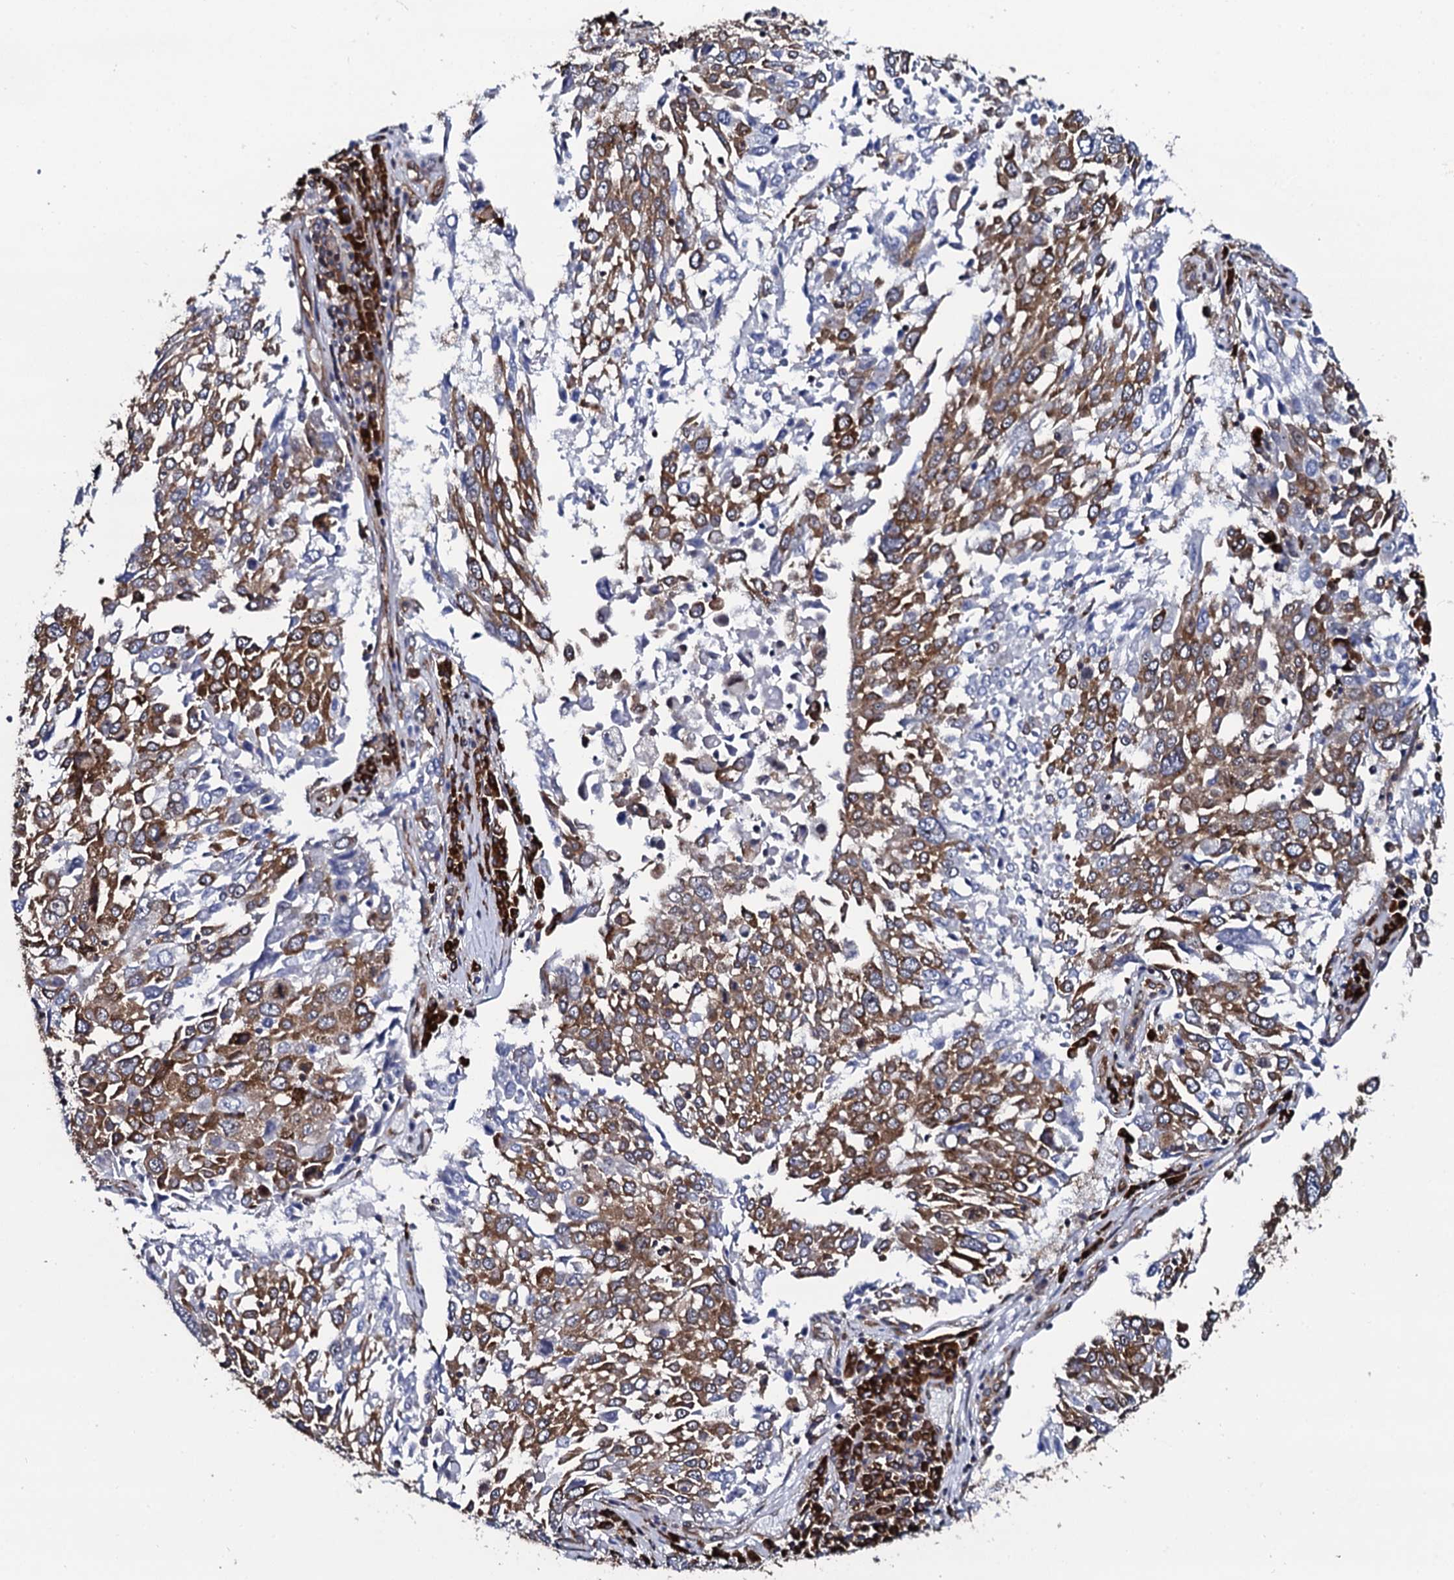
{"staining": {"intensity": "moderate", "quantity": "25%-75%", "location": "cytoplasmic/membranous"}, "tissue": "lung cancer", "cell_type": "Tumor cells", "image_type": "cancer", "snomed": [{"axis": "morphology", "description": "Squamous cell carcinoma, NOS"}, {"axis": "topography", "description": "Lung"}], "caption": "This histopathology image demonstrates lung cancer stained with immunohistochemistry (IHC) to label a protein in brown. The cytoplasmic/membranous of tumor cells show moderate positivity for the protein. Nuclei are counter-stained blue.", "gene": "SPTY2D1", "patient": {"sex": "male", "age": 65}}